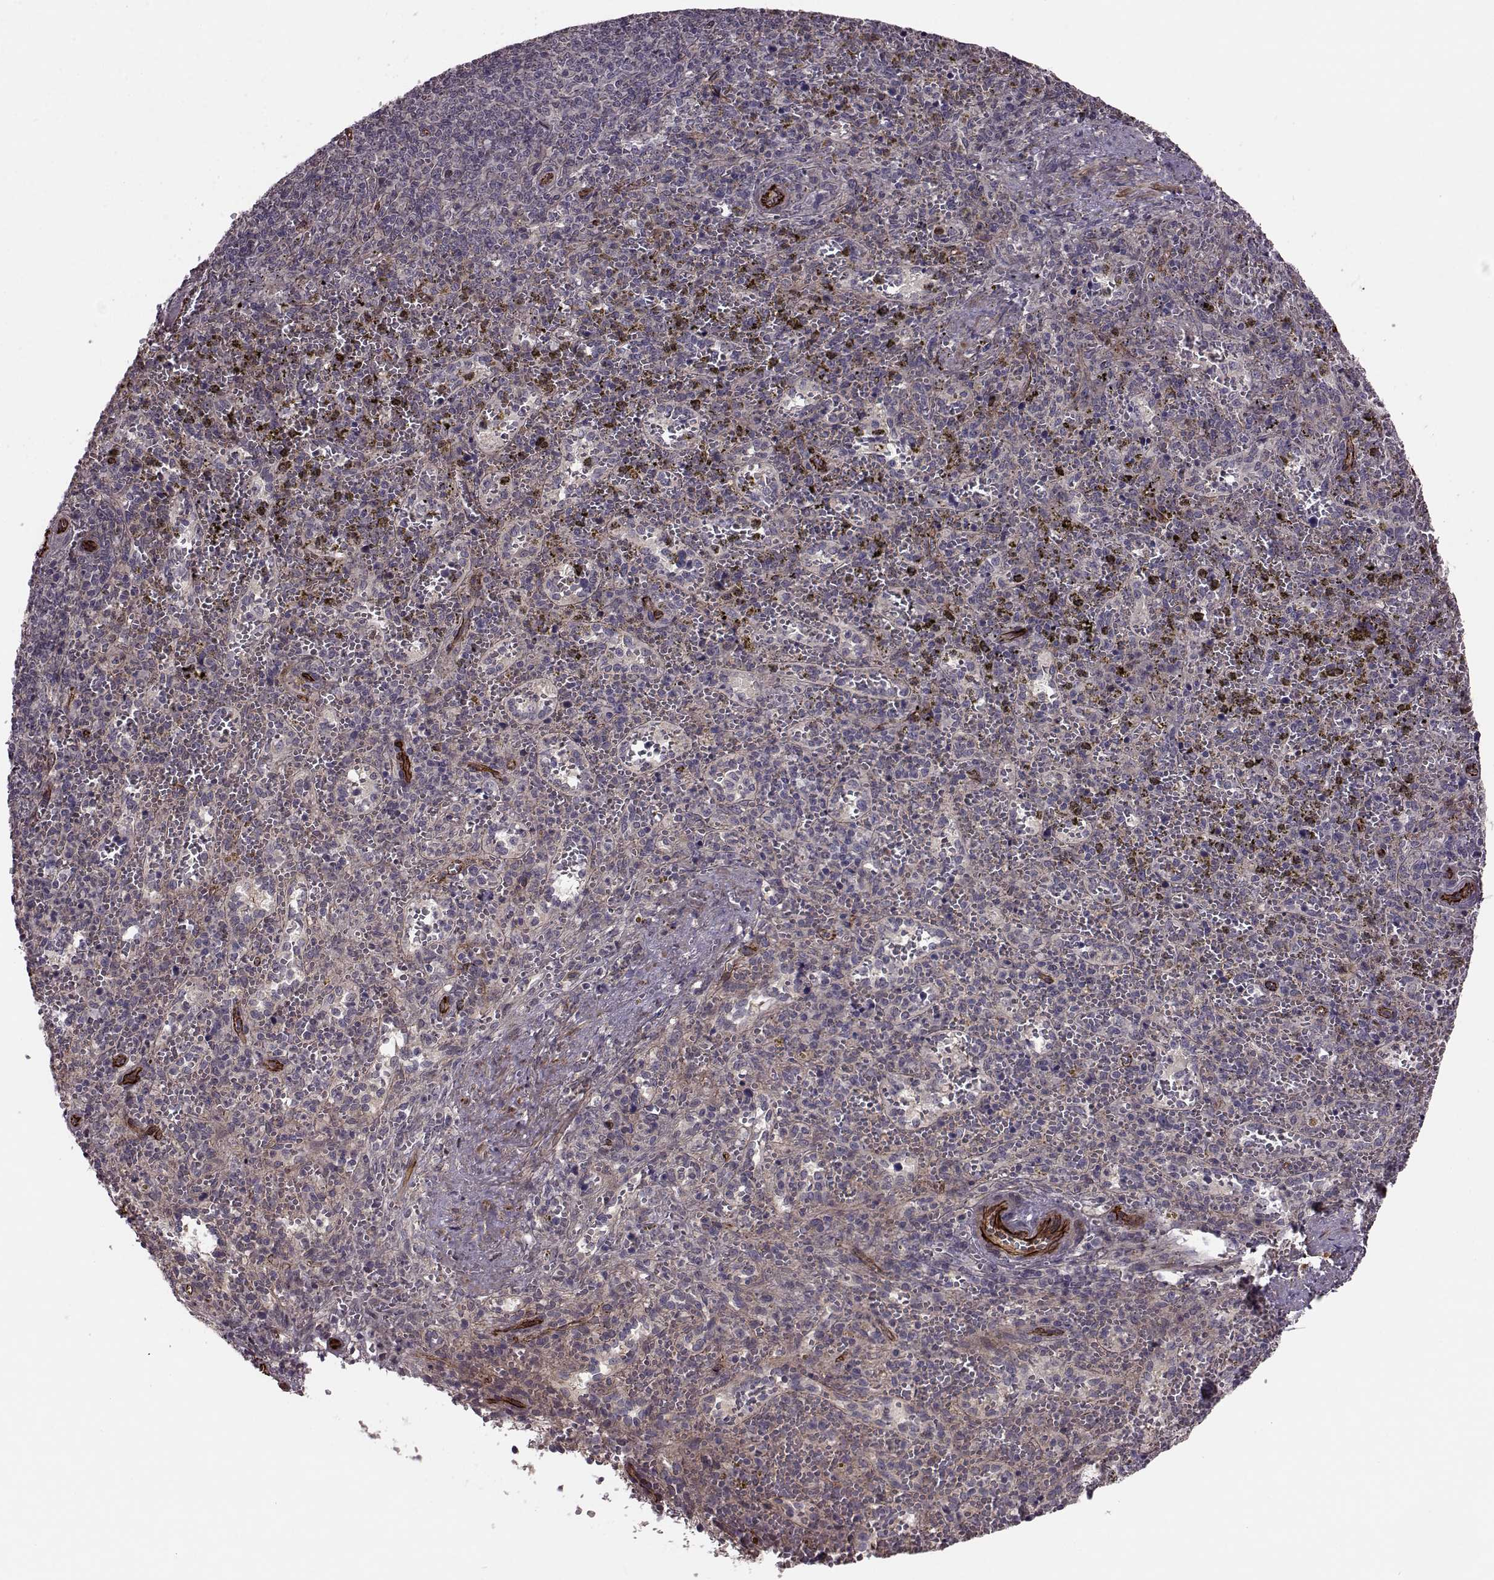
{"staining": {"intensity": "negative", "quantity": "none", "location": "none"}, "tissue": "spleen", "cell_type": "Cells in red pulp", "image_type": "normal", "snomed": [{"axis": "morphology", "description": "Normal tissue, NOS"}, {"axis": "topography", "description": "Spleen"}], "caption": "Benign spleen was stained to show a protein in brown. There is no significant expression in cells in red pulp. (DAB (3,3'-diaminobenzidine) IHC, high magnification).", "gene": "SYNPO", "patient": {"sex": "female", "age": 50}}